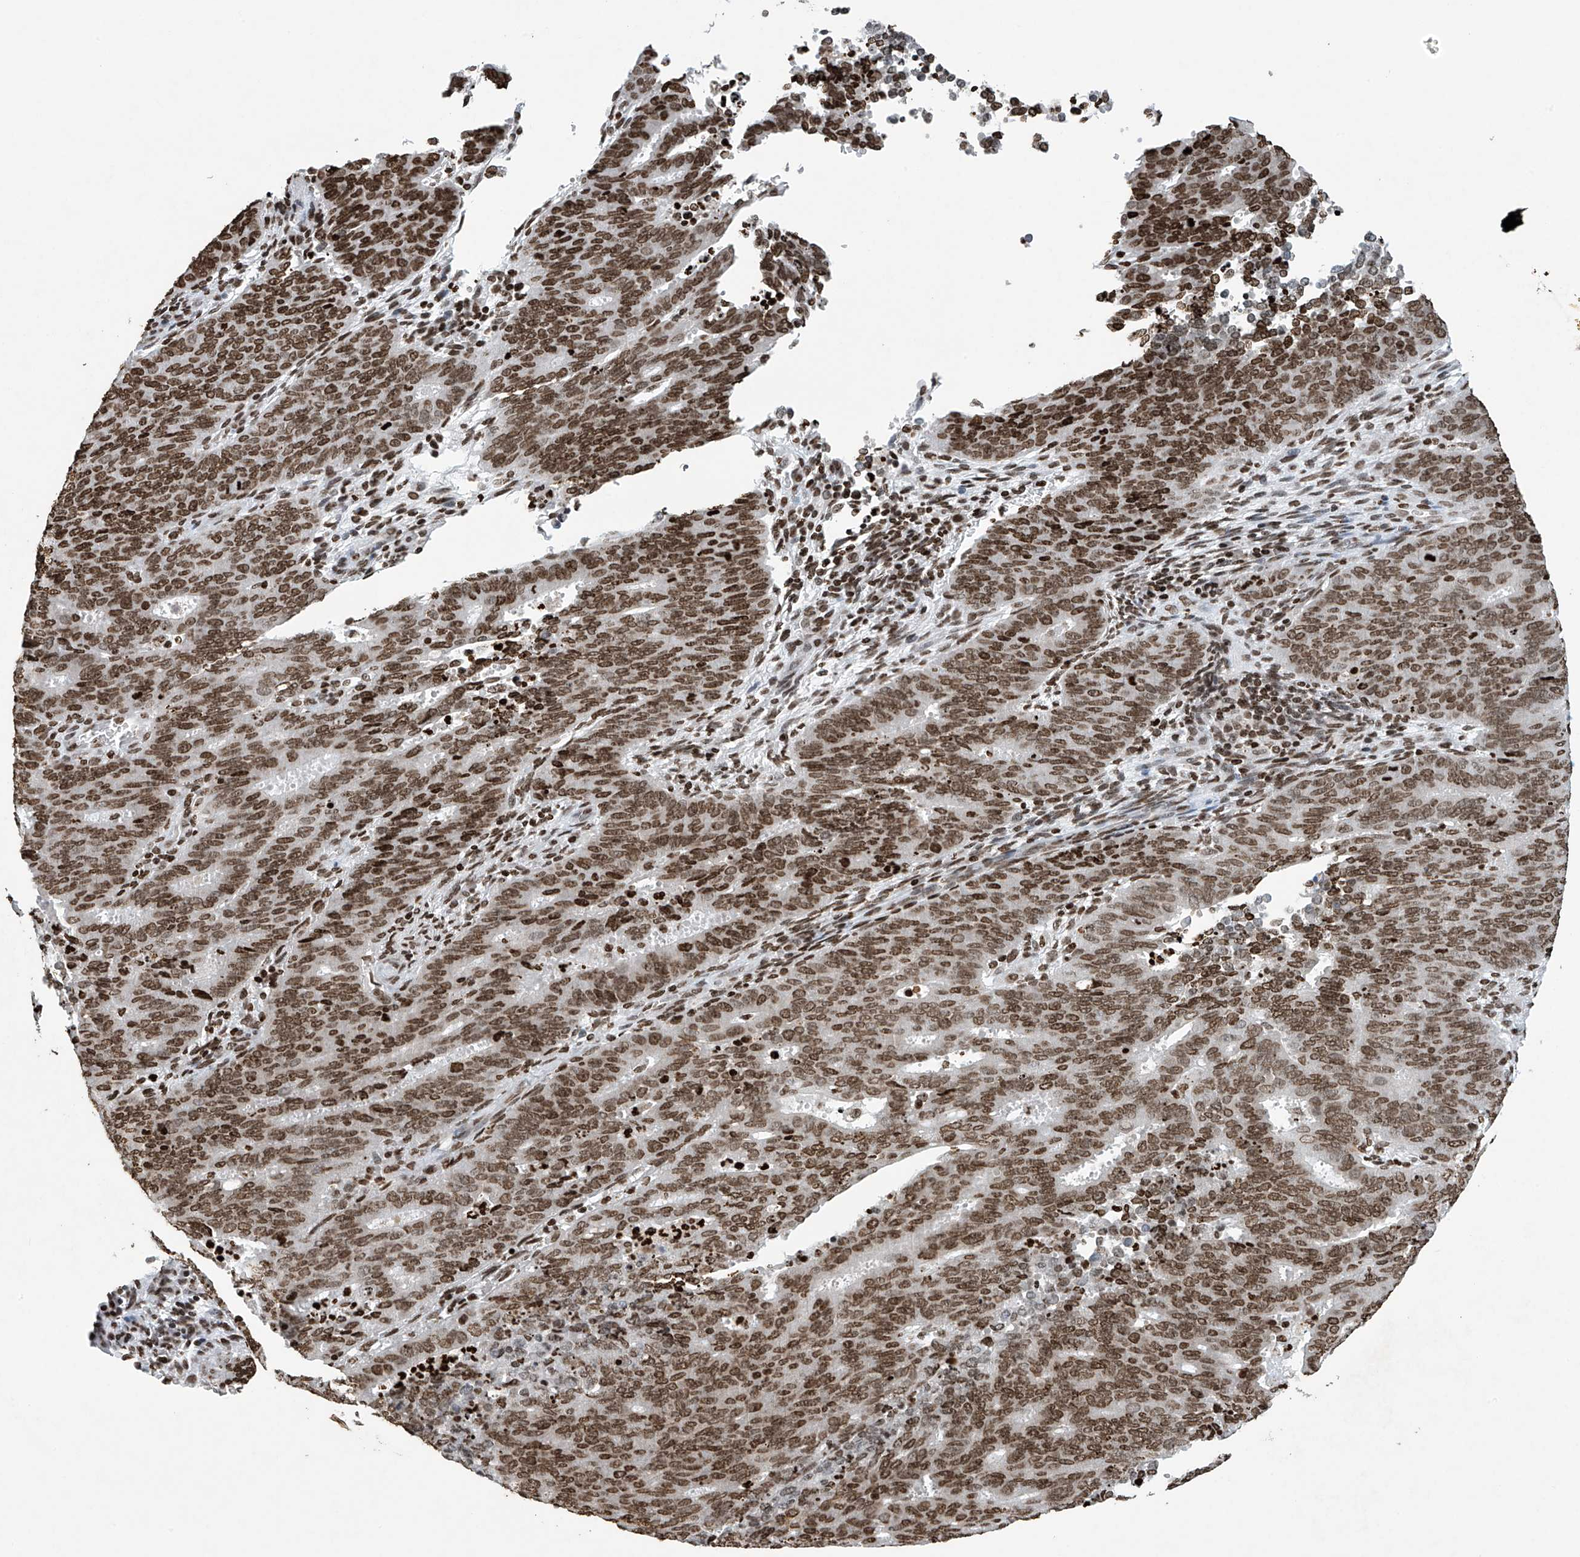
{"staining": {"intensity": "moderate", "quantity": ">75%", "location": "nuclear"}, "tissue": "cervical cancer", "cell_type": "Tumor cells", "image_type": "cancer", "snomed": [{"axis": "morphology", "description": "Adenocarcinoma, NOS"}, {"axis": "topography", "description": "Cervix"}], "caption": "Immunohistochemical staining of human adenocarcinoma (cervical) exhibits medium levels of moderate nuclear protein expression in about >75% of tumor cells.", "gene": "H4C16", "patient": {"sex": "female", "age": 44}}